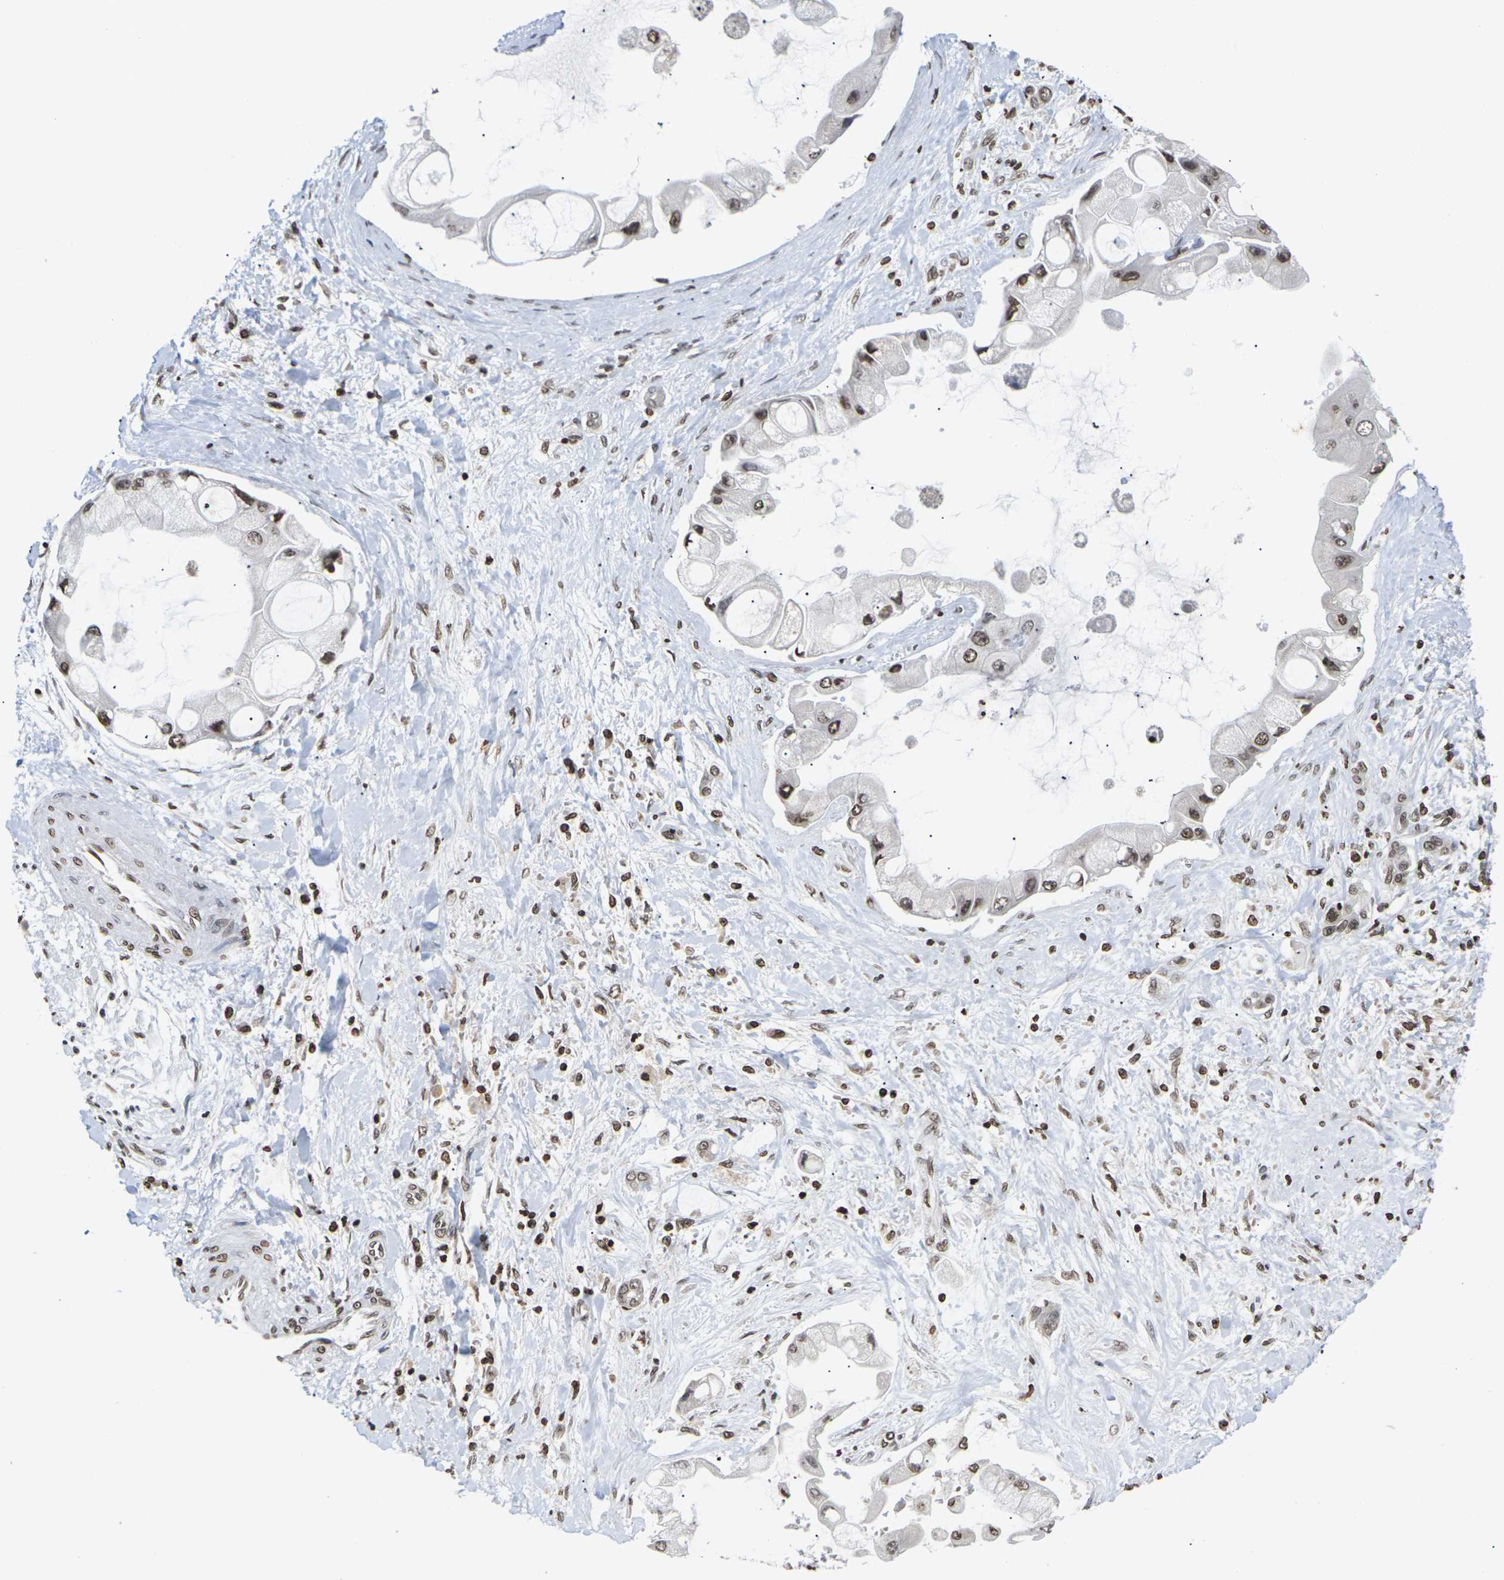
{"staining": {"intensity": "moderate", "quantity": ">75%", "location": "nuclear"}, "tissue": "liver cancer", "cell_type": "Tumor cells", "image_type": "cancer", "snomed": [{"axis": "morphology", "description": "Cholangiocarcinoma"}, {"axis": "topography", "description": "Liver"}], "caption": "An image of human cholangiocarcinoma (liver) stained for a protein reveals moderate nuclear brown staining in tumor cells. (DAB = brown stain, brightfield microscopy at high magnification).", "gene": "ETV5", "patient": {"sex": "male", "age": 50}}